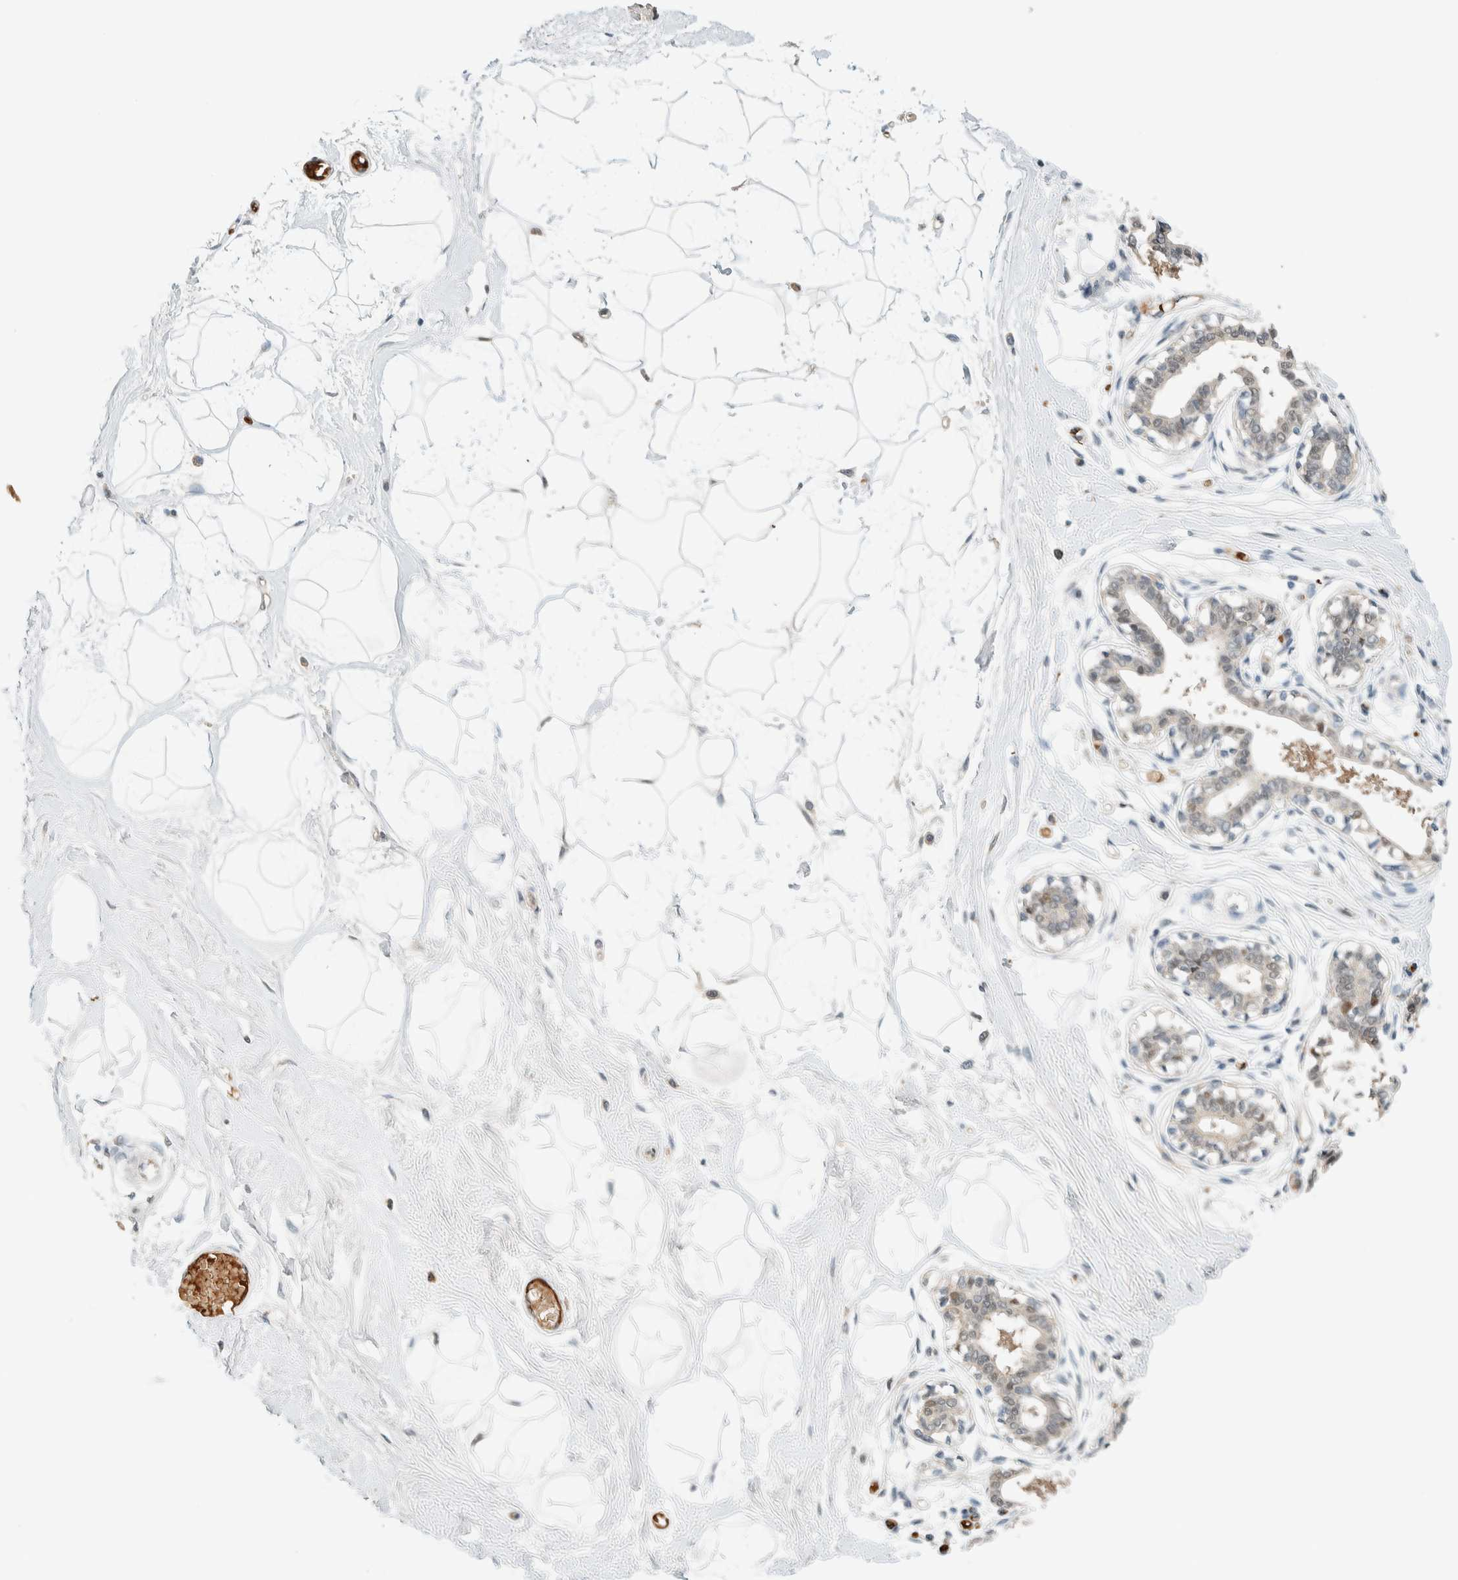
{"staining": {"intensity": "negative", "quantity": "none", "location": "none"}, "tissue": "breast", "cell_type": "Adipocytes", "image_type": "normal", "snomed": [{"axis": "morphology", "description": "Normal tissue, NOS"}, {"axis": "topography", "description": "Breast"}], "caption": "Immunohistochemistry of unremarkable breast demonstrates no expression in adipocytes.", "gene": "TSTD2", "patient": {"sex": "female", "age": 45}}